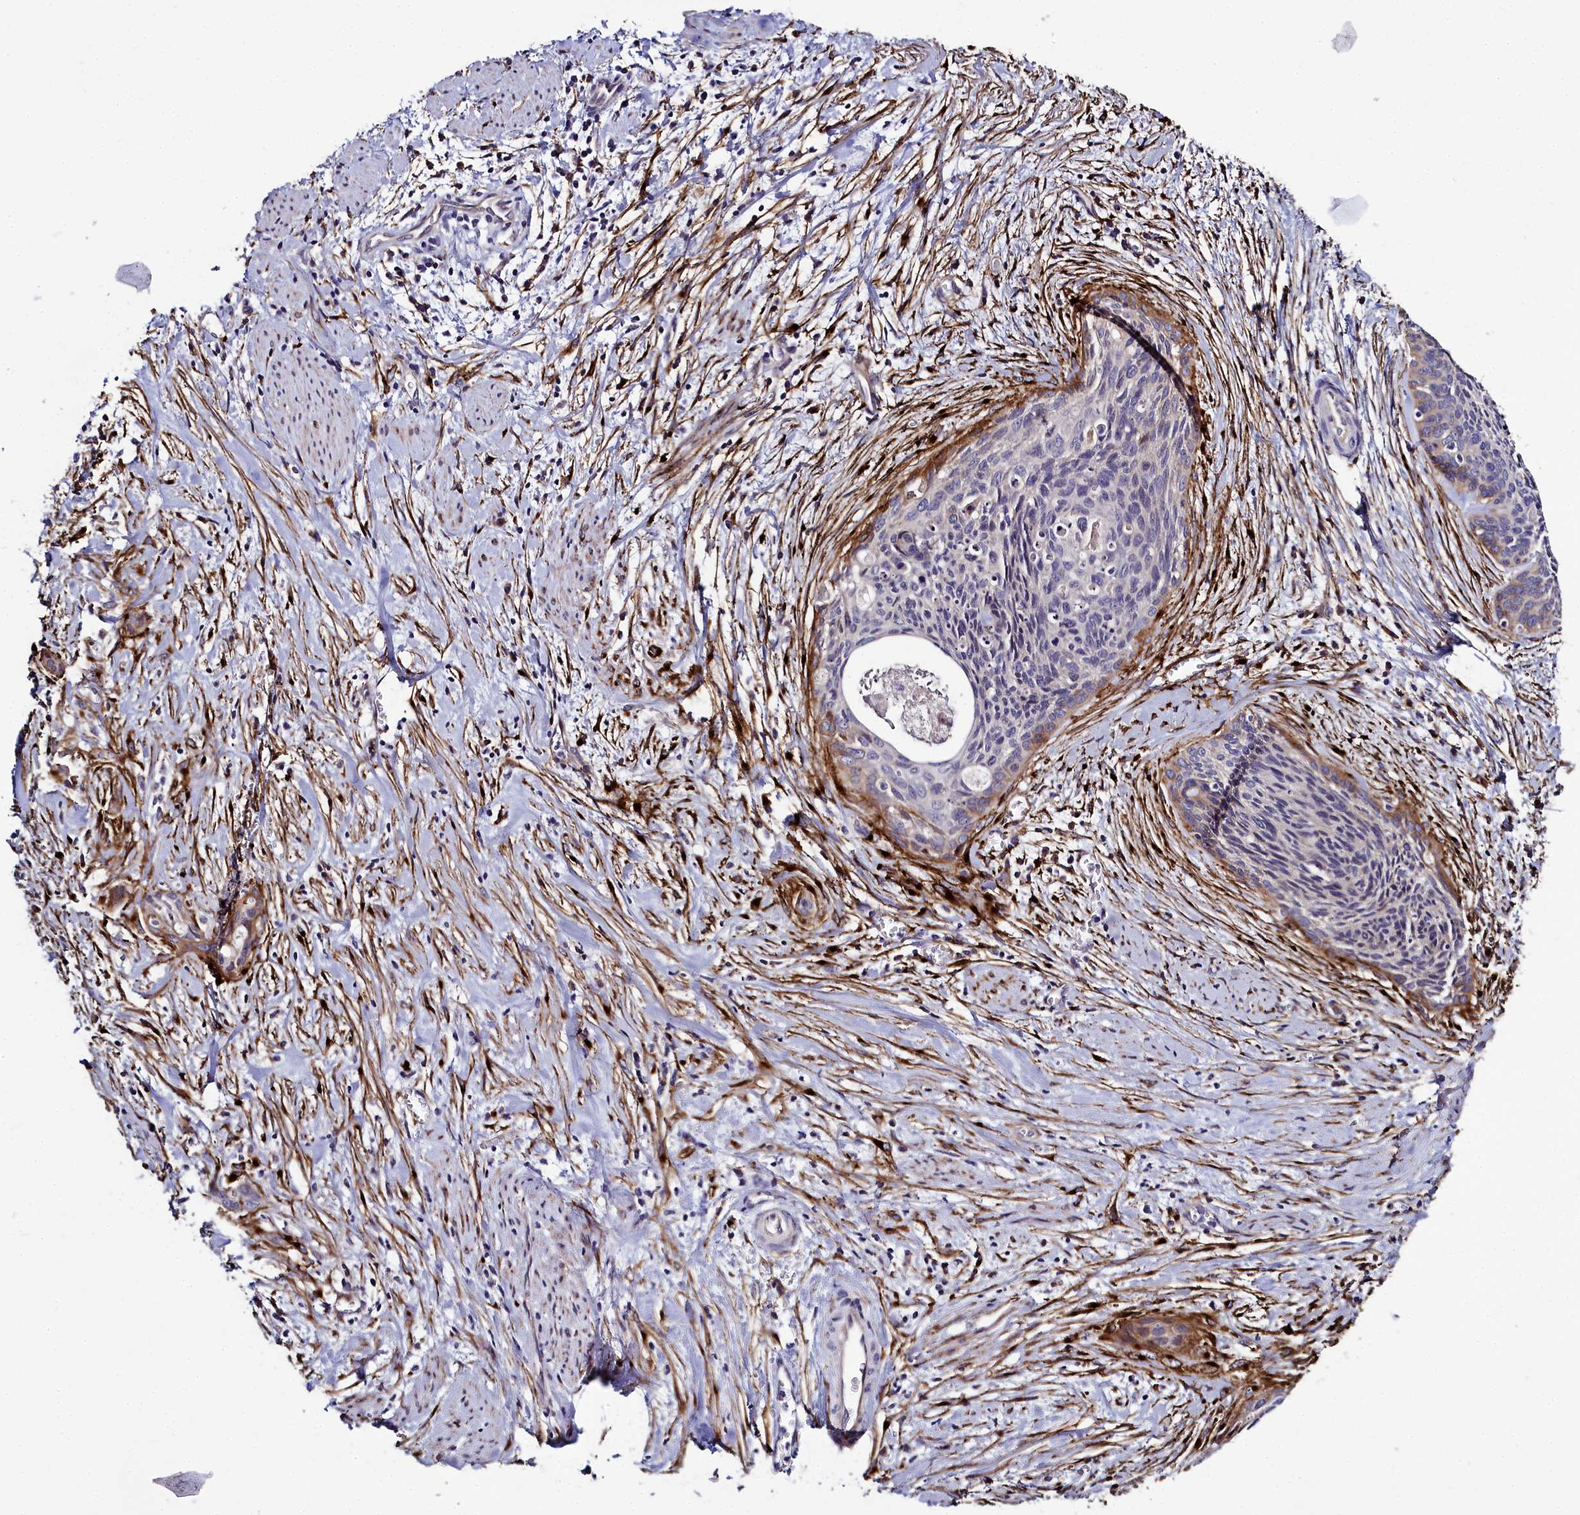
{"staining": {"intensity": "negative", "quantity": "none", "location": "none"}, "tissue": "cervical cancer", "cell_type": "Tumor cells", "image_type": "cancer", "snomed": [{"axis": "morphology", "description": "Squamous cell carcinoma, NOS"}, {"axis": "topography", "description": "Cervix"}], "caption": "Tumor cells show no significant staining in squamous cell carcinoma (cervical).", "gene": "MRC2", "patient": {"sex": "female", "age": 55}}